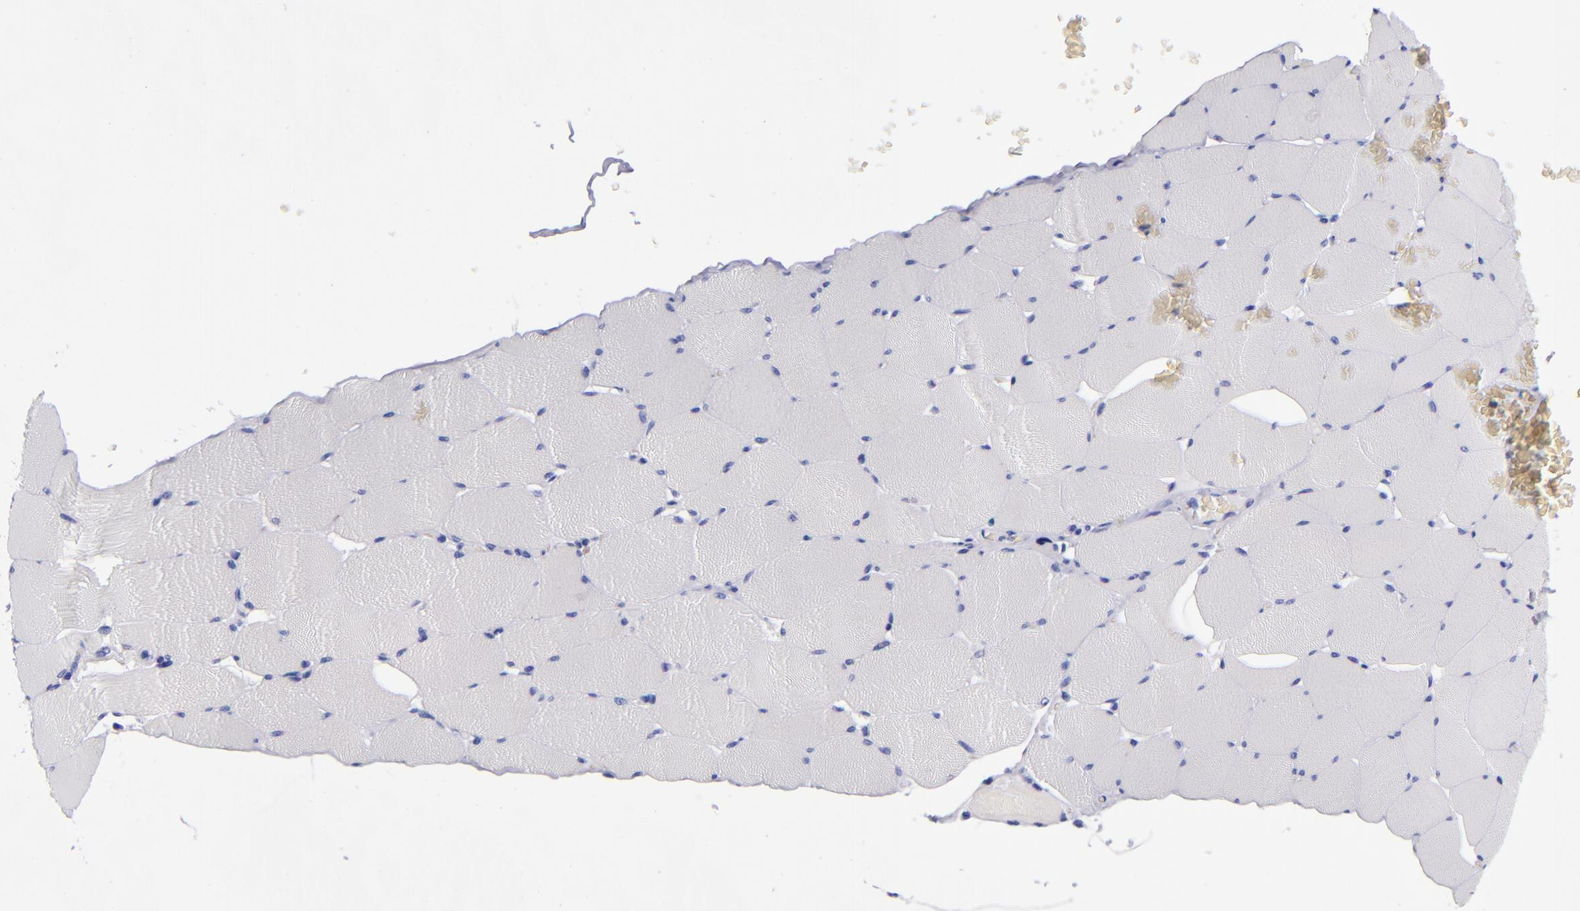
{"staining": {"intensity": "negative", "quantity": "none", "location": "none"}, "tissue": "skeletal muscle", "cell_type": "Myocytes", "image_type": "normal", "snomed": [{"axis": "morphology", "description": "Normal tissue, NOS"}, {"axis": "topography", "description": "Skeletal muscle"}], "caption": "This is an immunohistochemistry (IHC) image of unremarkable skeletal muscle. There is no expression in myocytes.", "gene": "MCM7", "patient": {"sex": "male", "age": 62}}